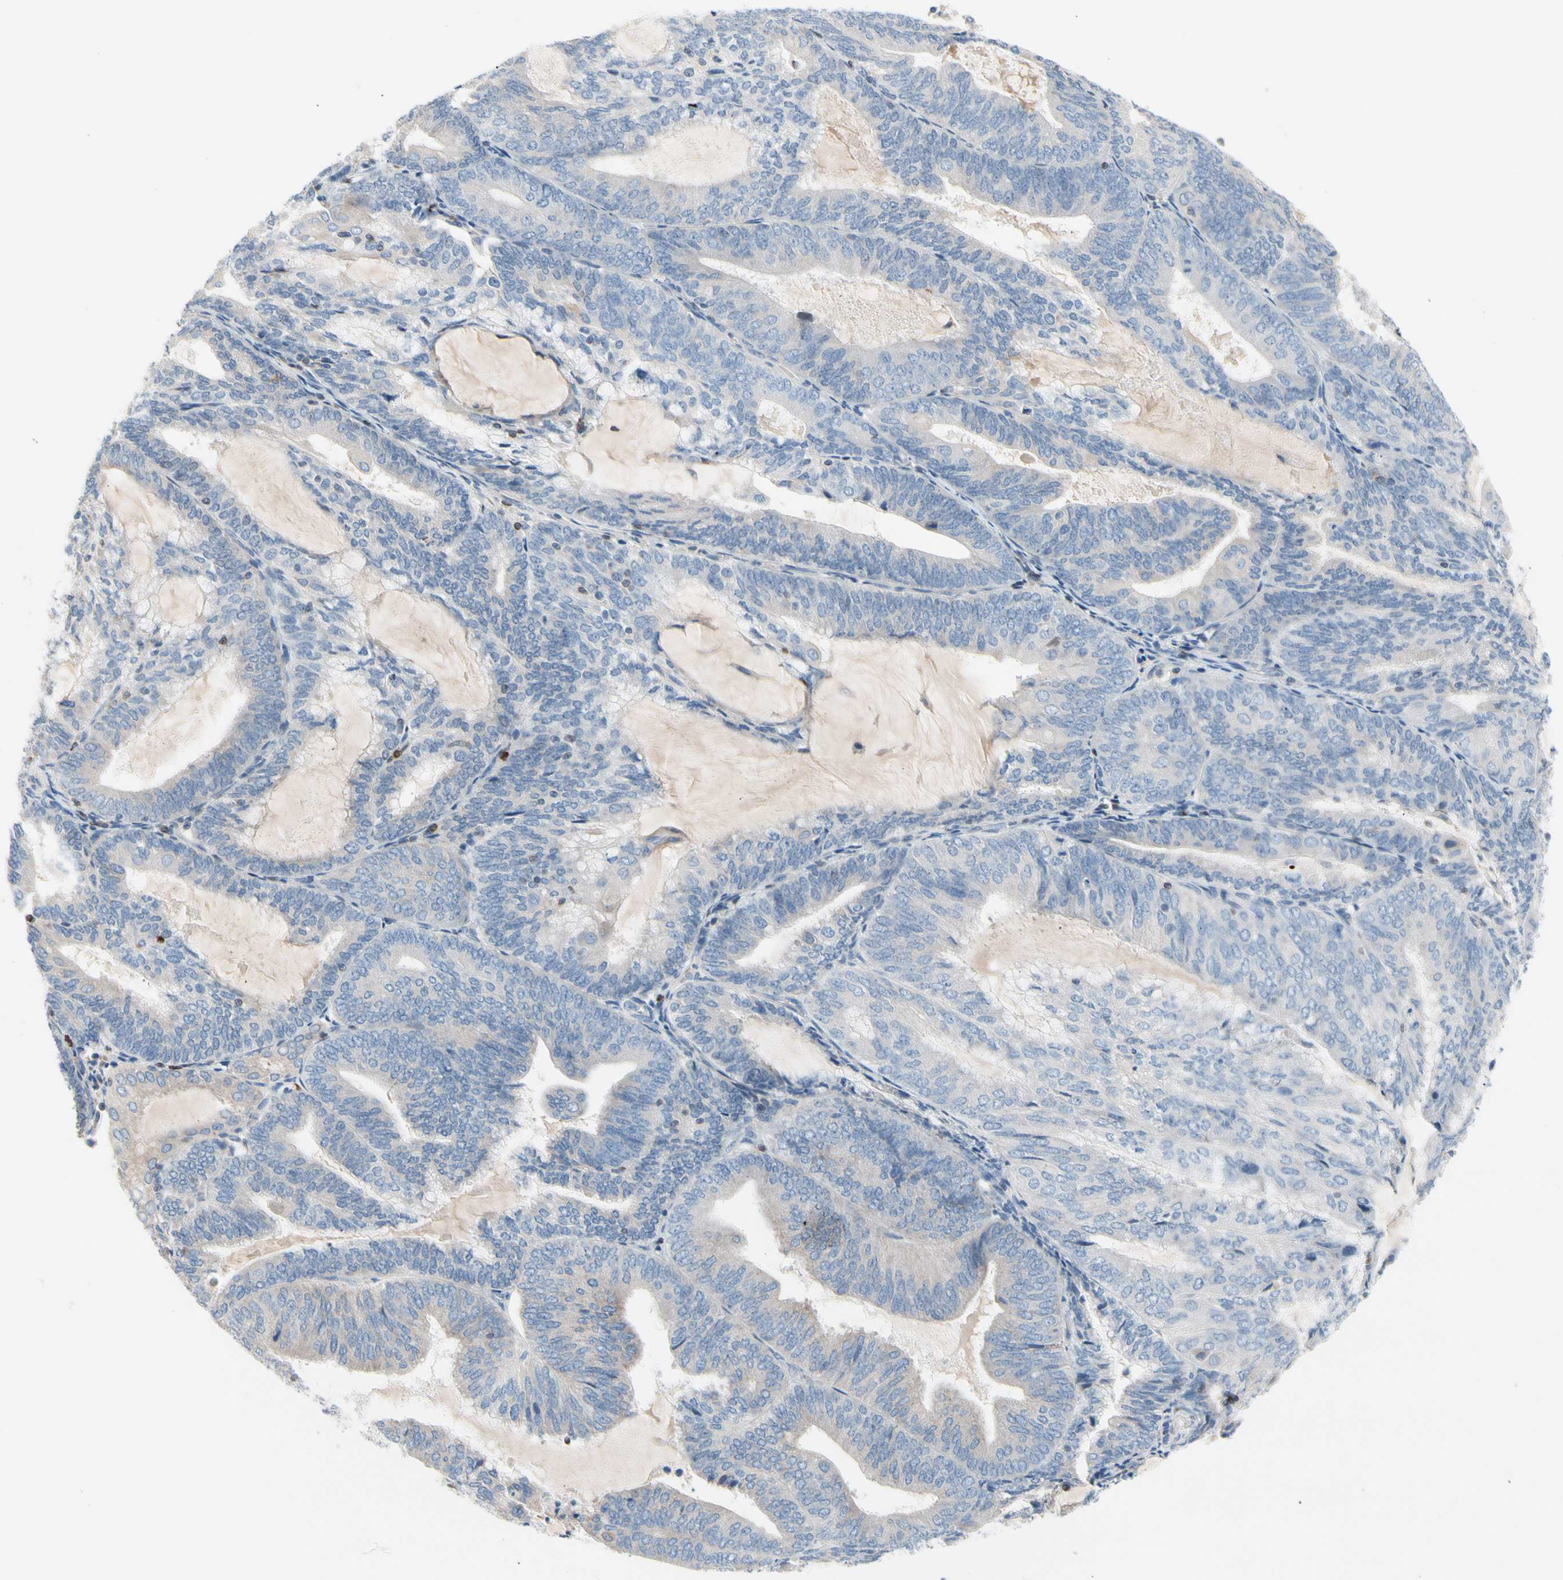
{"staining": {"intensity": "negative", "quantity": "none", "location": "none"}, "tissue": "endometrial cancer", "cell_type": "Tumor cells", "image_type": "cancer", "snomed": [{"axis": "morphology", "description": "Adenocarcinoma, NOS"}, {"axis": "topography", "description": "Endometrium"}], "caption": "Protein analysis of endometrial cancer (adenocarcinoma) shows no significant expression in tumor cells. Brightfield microscopy of immunohistochemistry (IHC) stained with DAB (brown) and hematoxylin (blue), captured at high magnification.", "gene": "MAP3K3", "patient": {"sex": "female", "age": 81}}